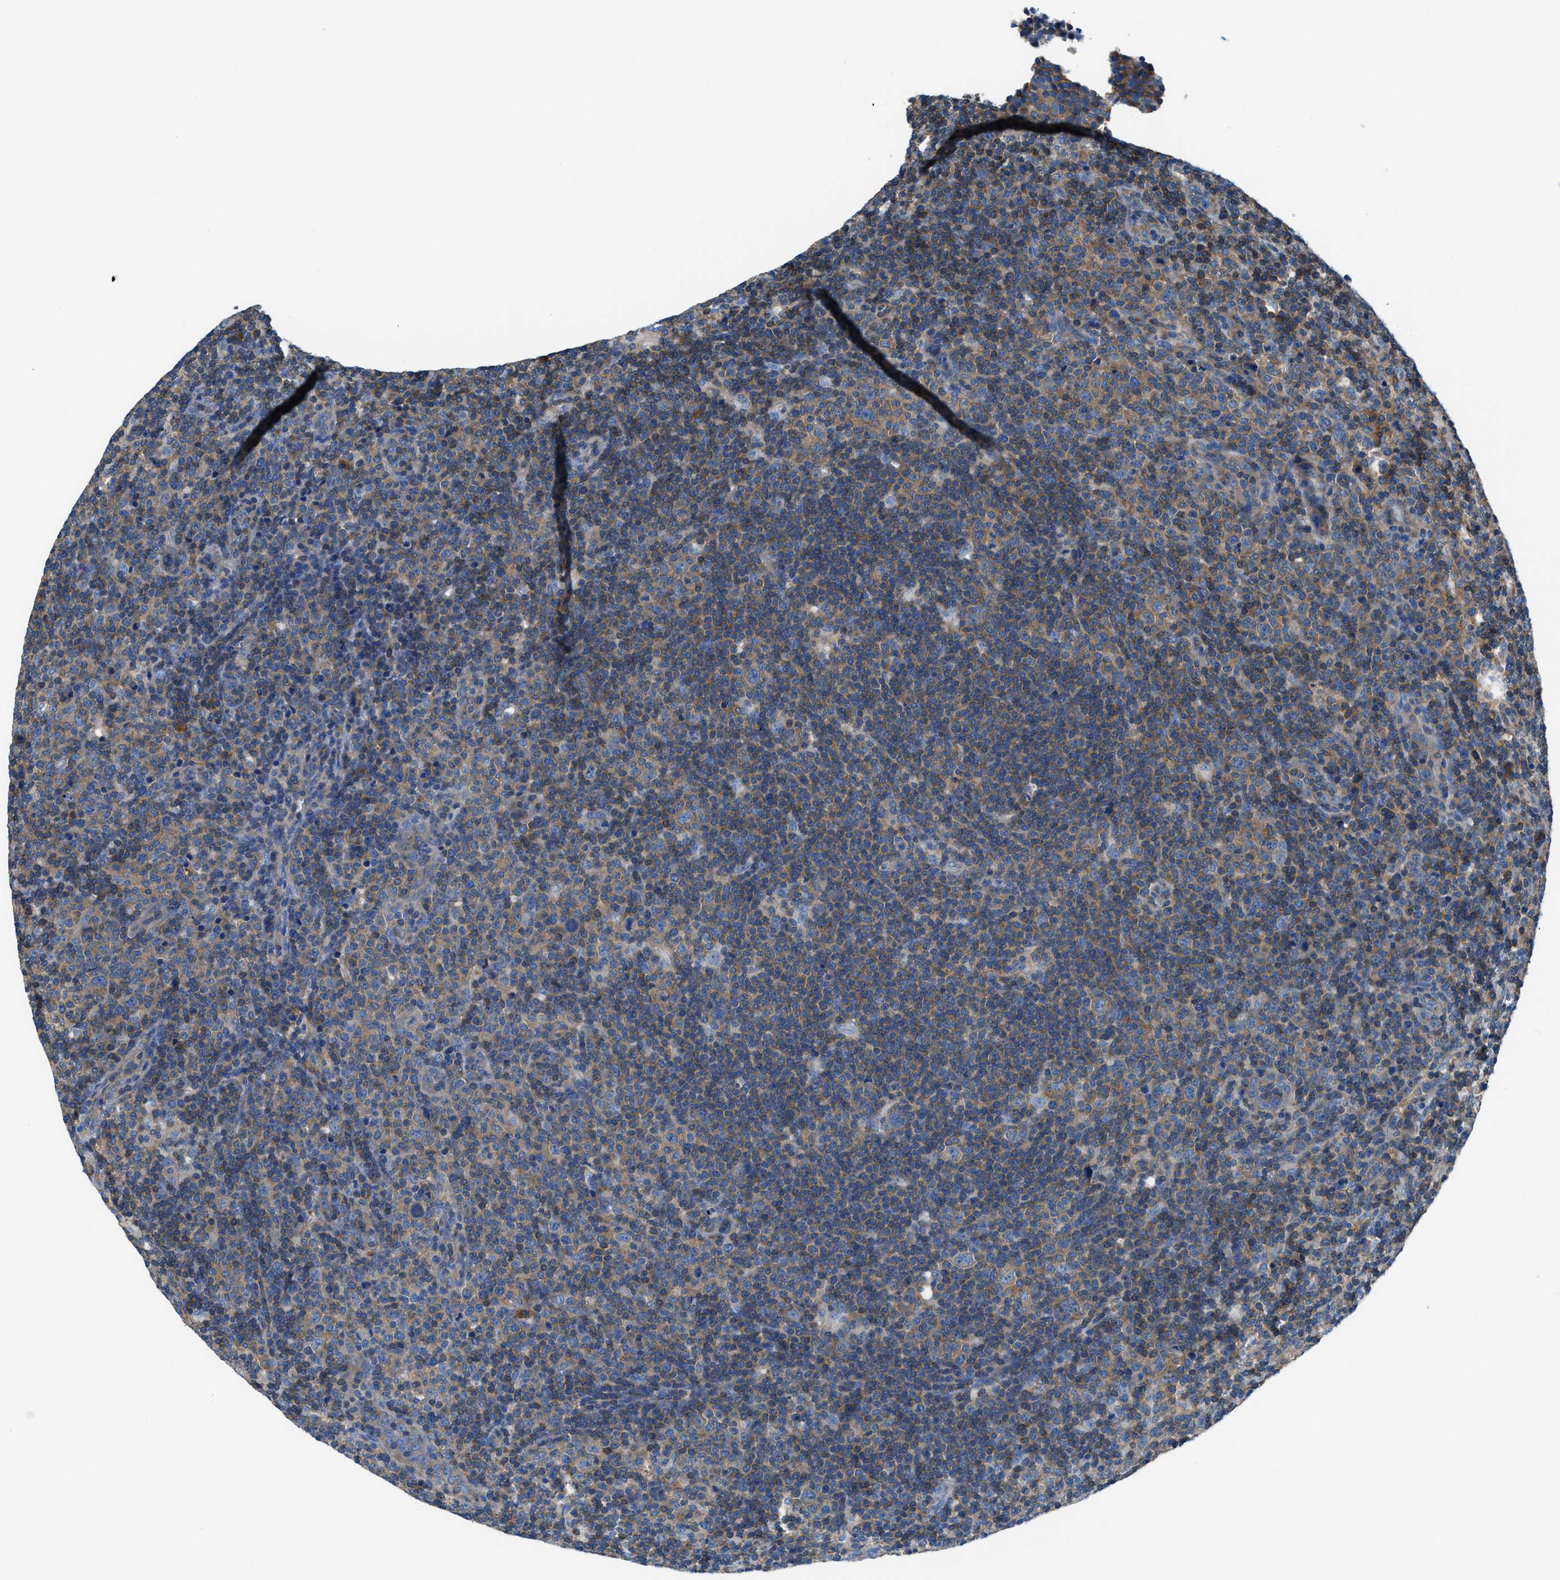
{"staining": {"intensity": "weak", "quantity": "25%-75%", "location": "cytoplasmic/membranous"}, "tissue": "lymphoma", "cell_type": "Tumor cells", "image_type": "cancer", "snomed": [{"axis": "morphology", "description": "Hodgkin's disease, NOS"}, {"axis": "topography", "description": "Lymph node"}], "caption": "An immunohistochemistry (IHC) image of tumor tissue is shown. Protein staining in brown highlights weak cytoplasmic/membranous positivity in lymphoma within tumor cells.", "gene": "SARS1", "patient": {"sex": "female", "age": 57}}